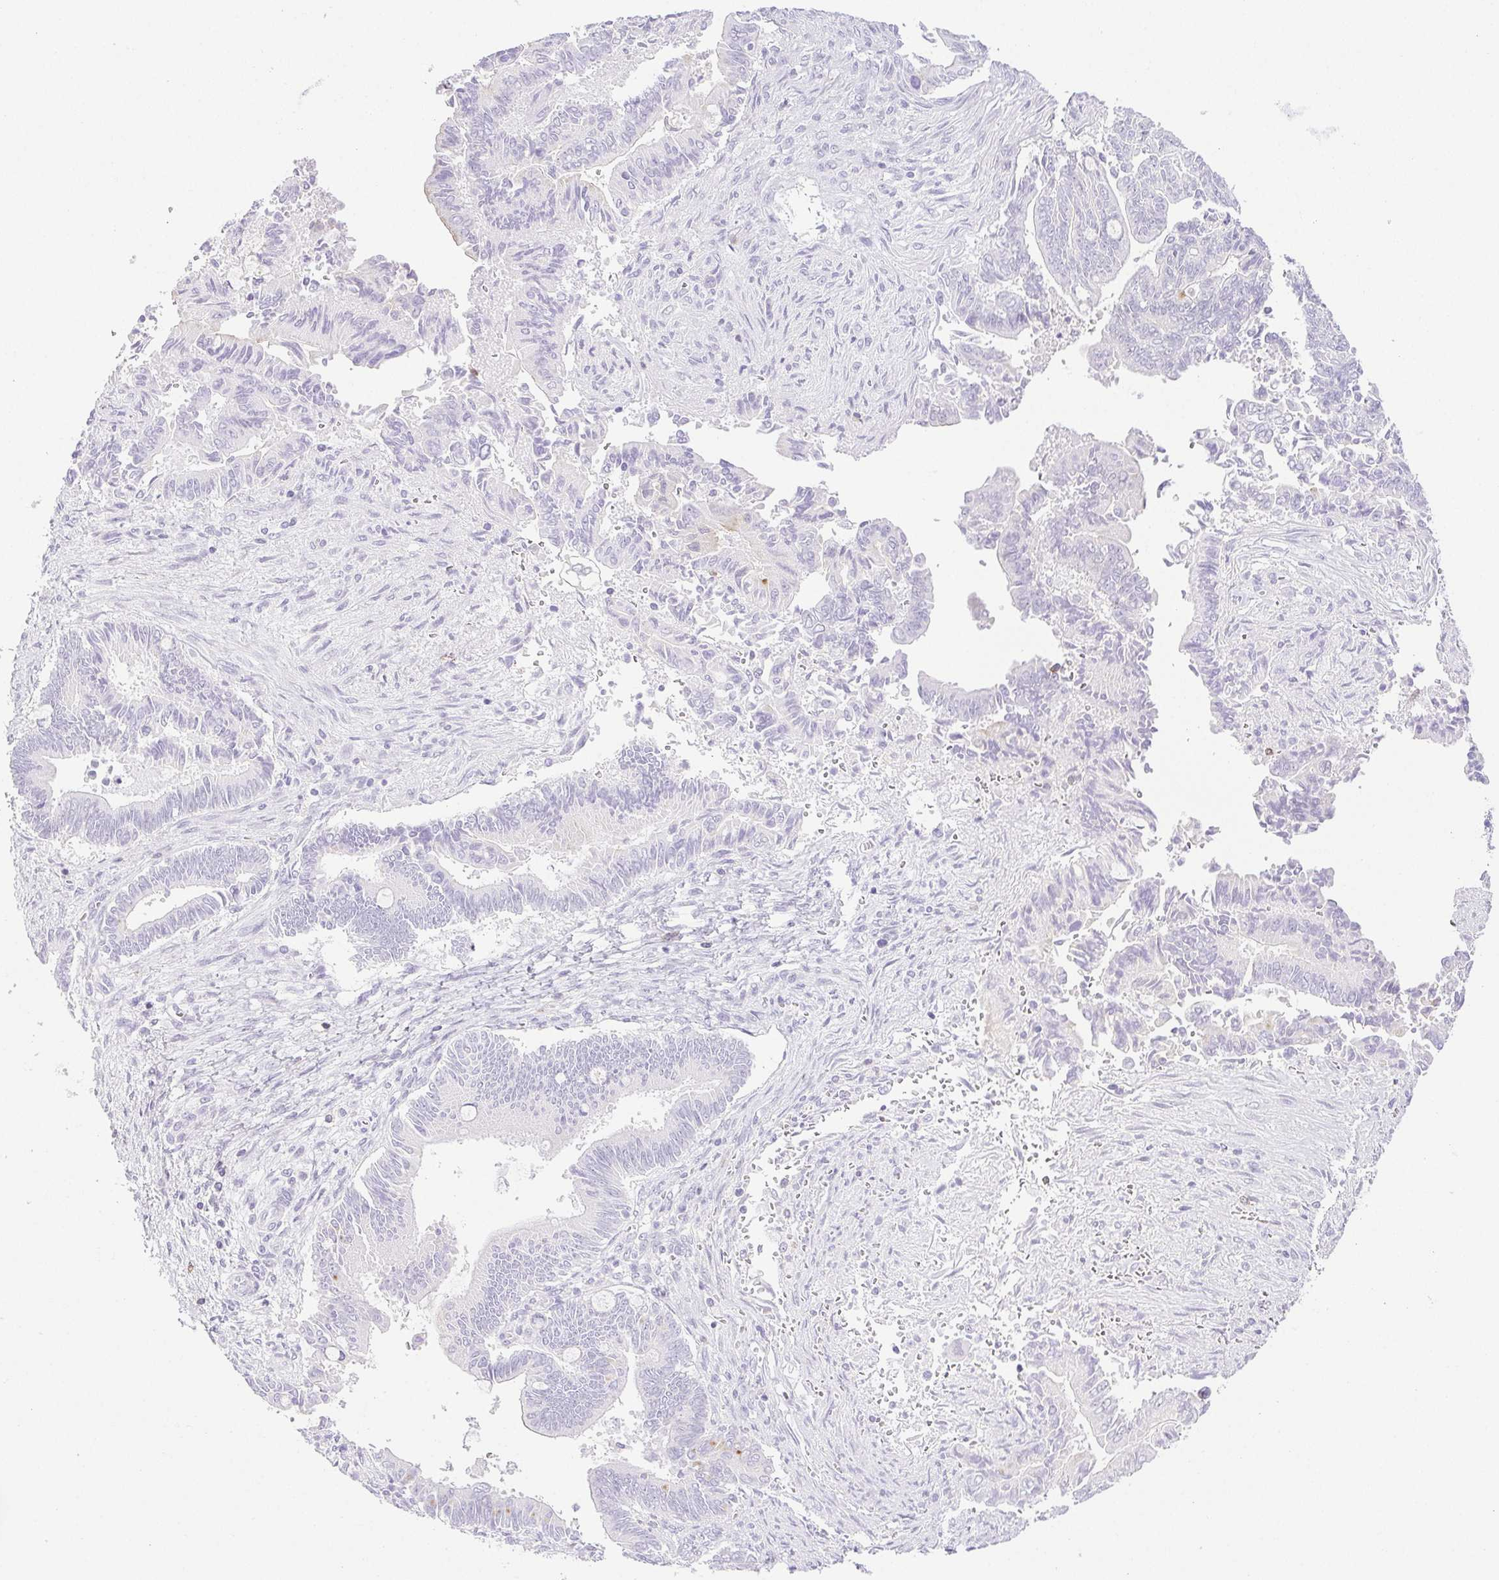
{"staining": {"intensity": "negative", "quantity": "none", "location": "none"}, "tissue": "pancreatic cancer", "cell_type": "Tumor cells", "image_type": "cancer", "snomed": [{"axis": "morphology", "description": "Adenocarcinoma, NOS"}, {"axis": "topography", "description": "Pancreas"}], "caption": "Protein analysis of adenocarcinoma (pancreatic) reveals no significant positivity in tumor cells.", "gene": "HLA-G", "patient": {"sex": "male", "age": 68}}